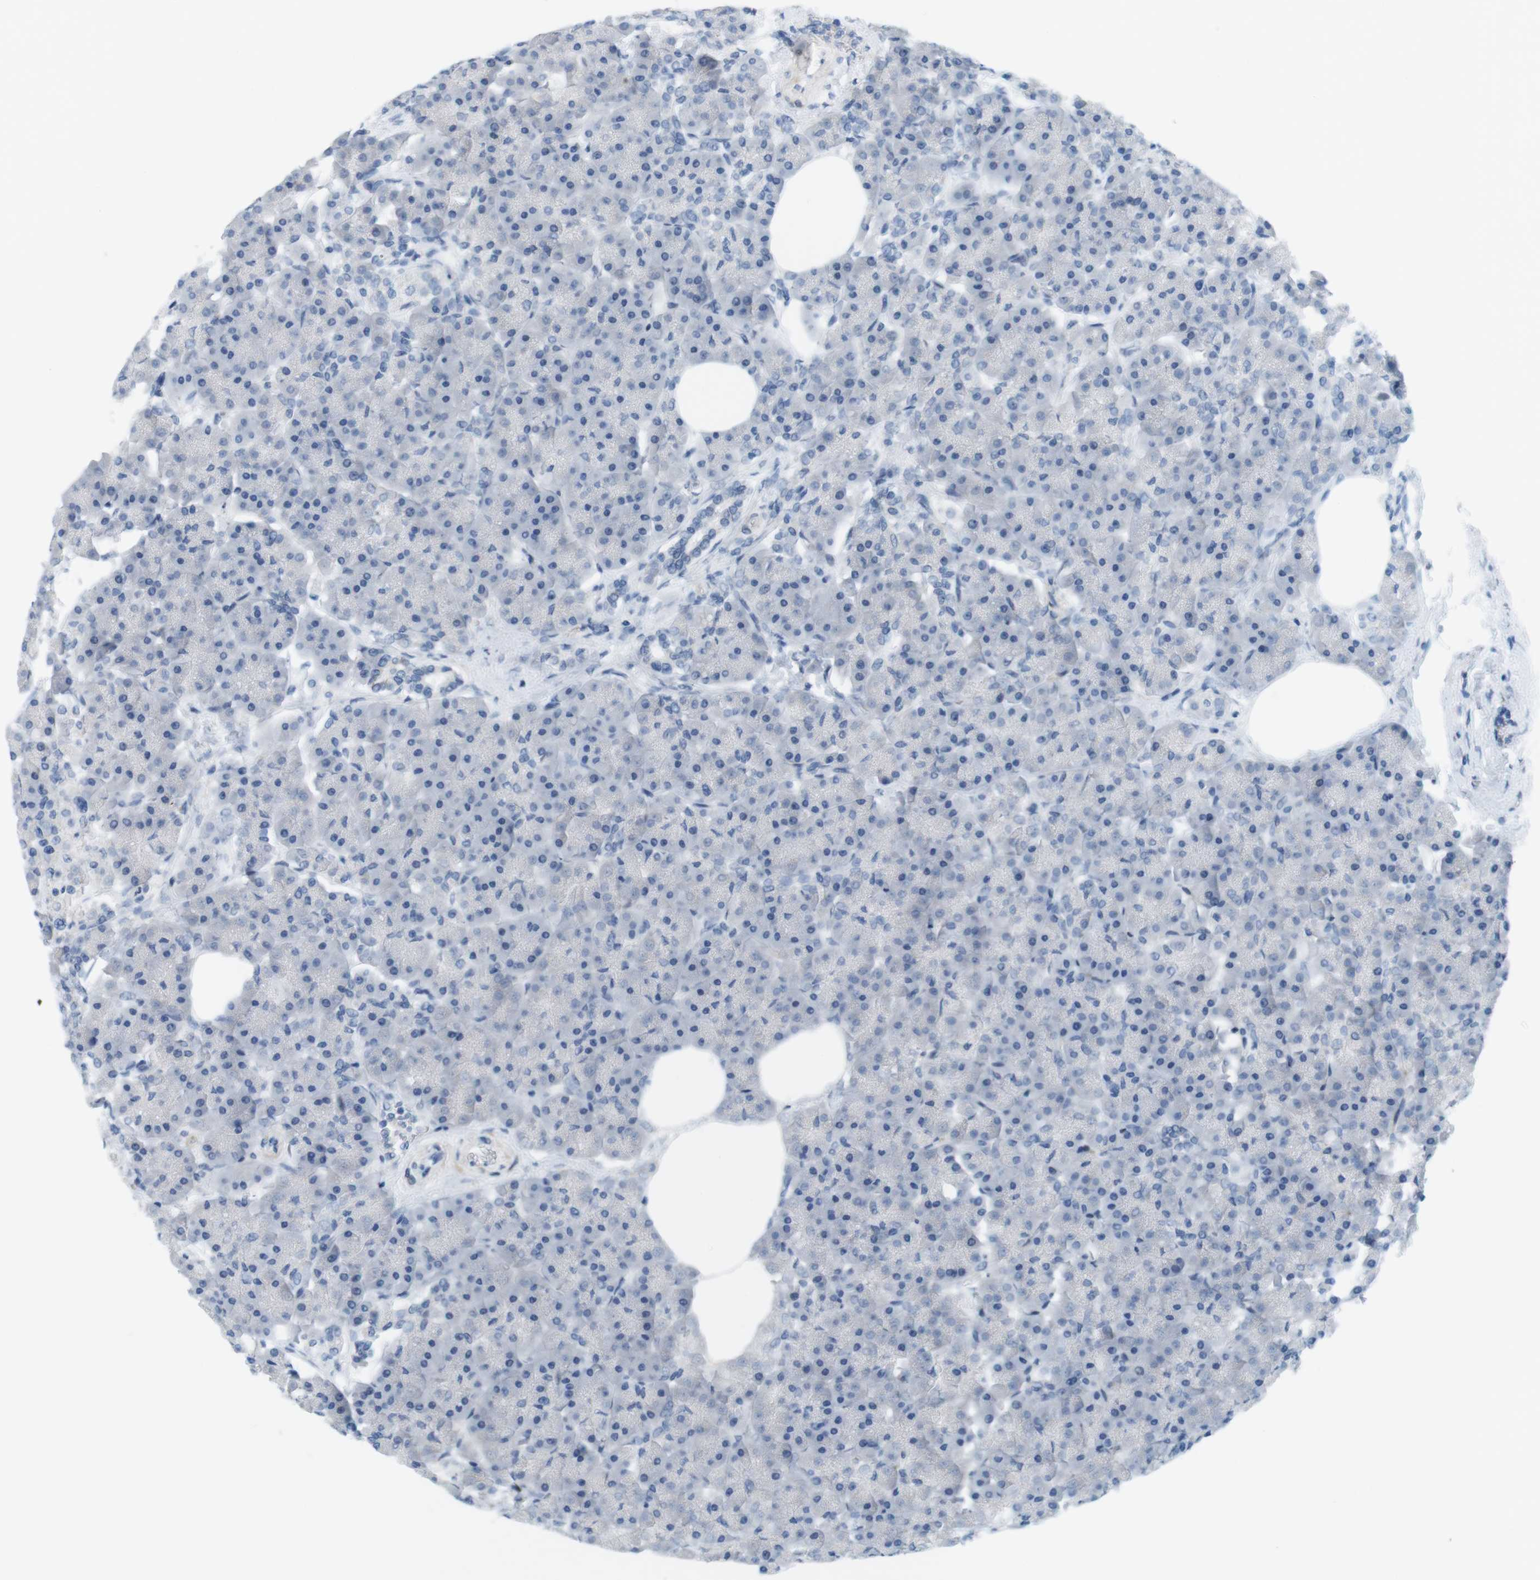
{"staining": {"intensity": "negative", "quantity": "none", "location": "none"}, "tissue": "pancreas", "cell_type": "Exocrine glandular cells", "image_type": "normal", "snomed": [{"axis": "morphology", "description": "Normal tissue, NOS"}, {"axis": "topography", "description": "Pancreas"}], "caption": "Immunohistochemical staining of unremarkable pancreas displays no significant staining in exocrine glandular cells. (DAB (3,3'-diaminobenzidine) immunohistochemistry (IHC) visualized using brightfield microscopy, high magnification).", "gene": "MYH9", "patient": {"sex": "female", "age": 70}}